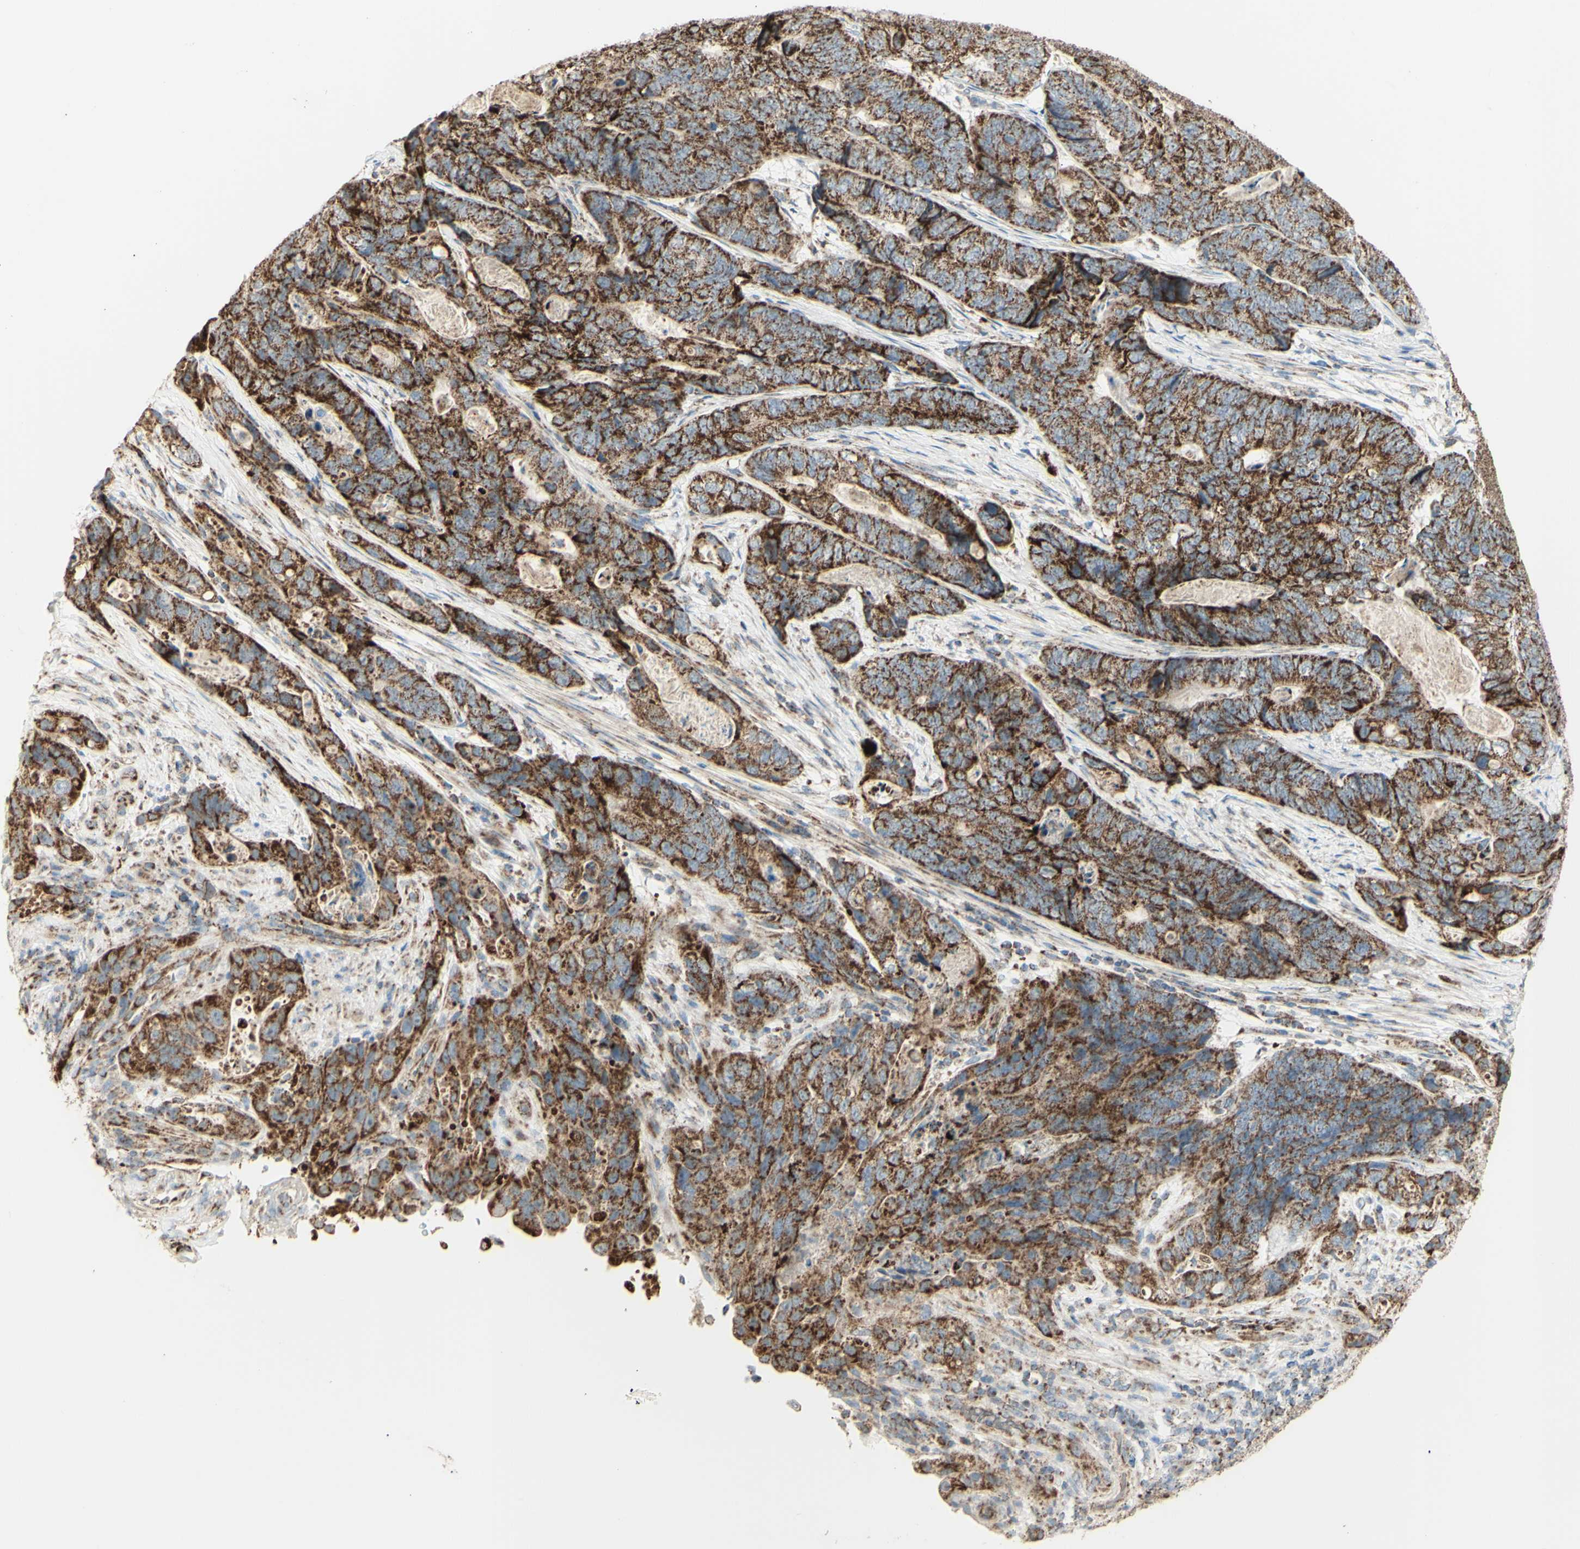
{"staining": {"intensity": "moderate", "quantity": ">75%", "location": "cytoplasmic/membranous"}, "tissue": "stomach cancer", "cell_type": "Tumor cells", "image_type": "cancer", "snomed": [{"axis": "morphology", "description": "Adenocarcinoma, NOS"}, {"axis": "topography", "description": "Stomach"}], "caption": "Immunohistochemical staining of adenocarcinoma (stomach) demonstrates medium levels of moderate cytoplasmic/membranous protein positivity in approximately >75% of tumor cells.", "gene": "LETM1", "patient": {"sex": "female", "age": 89}}